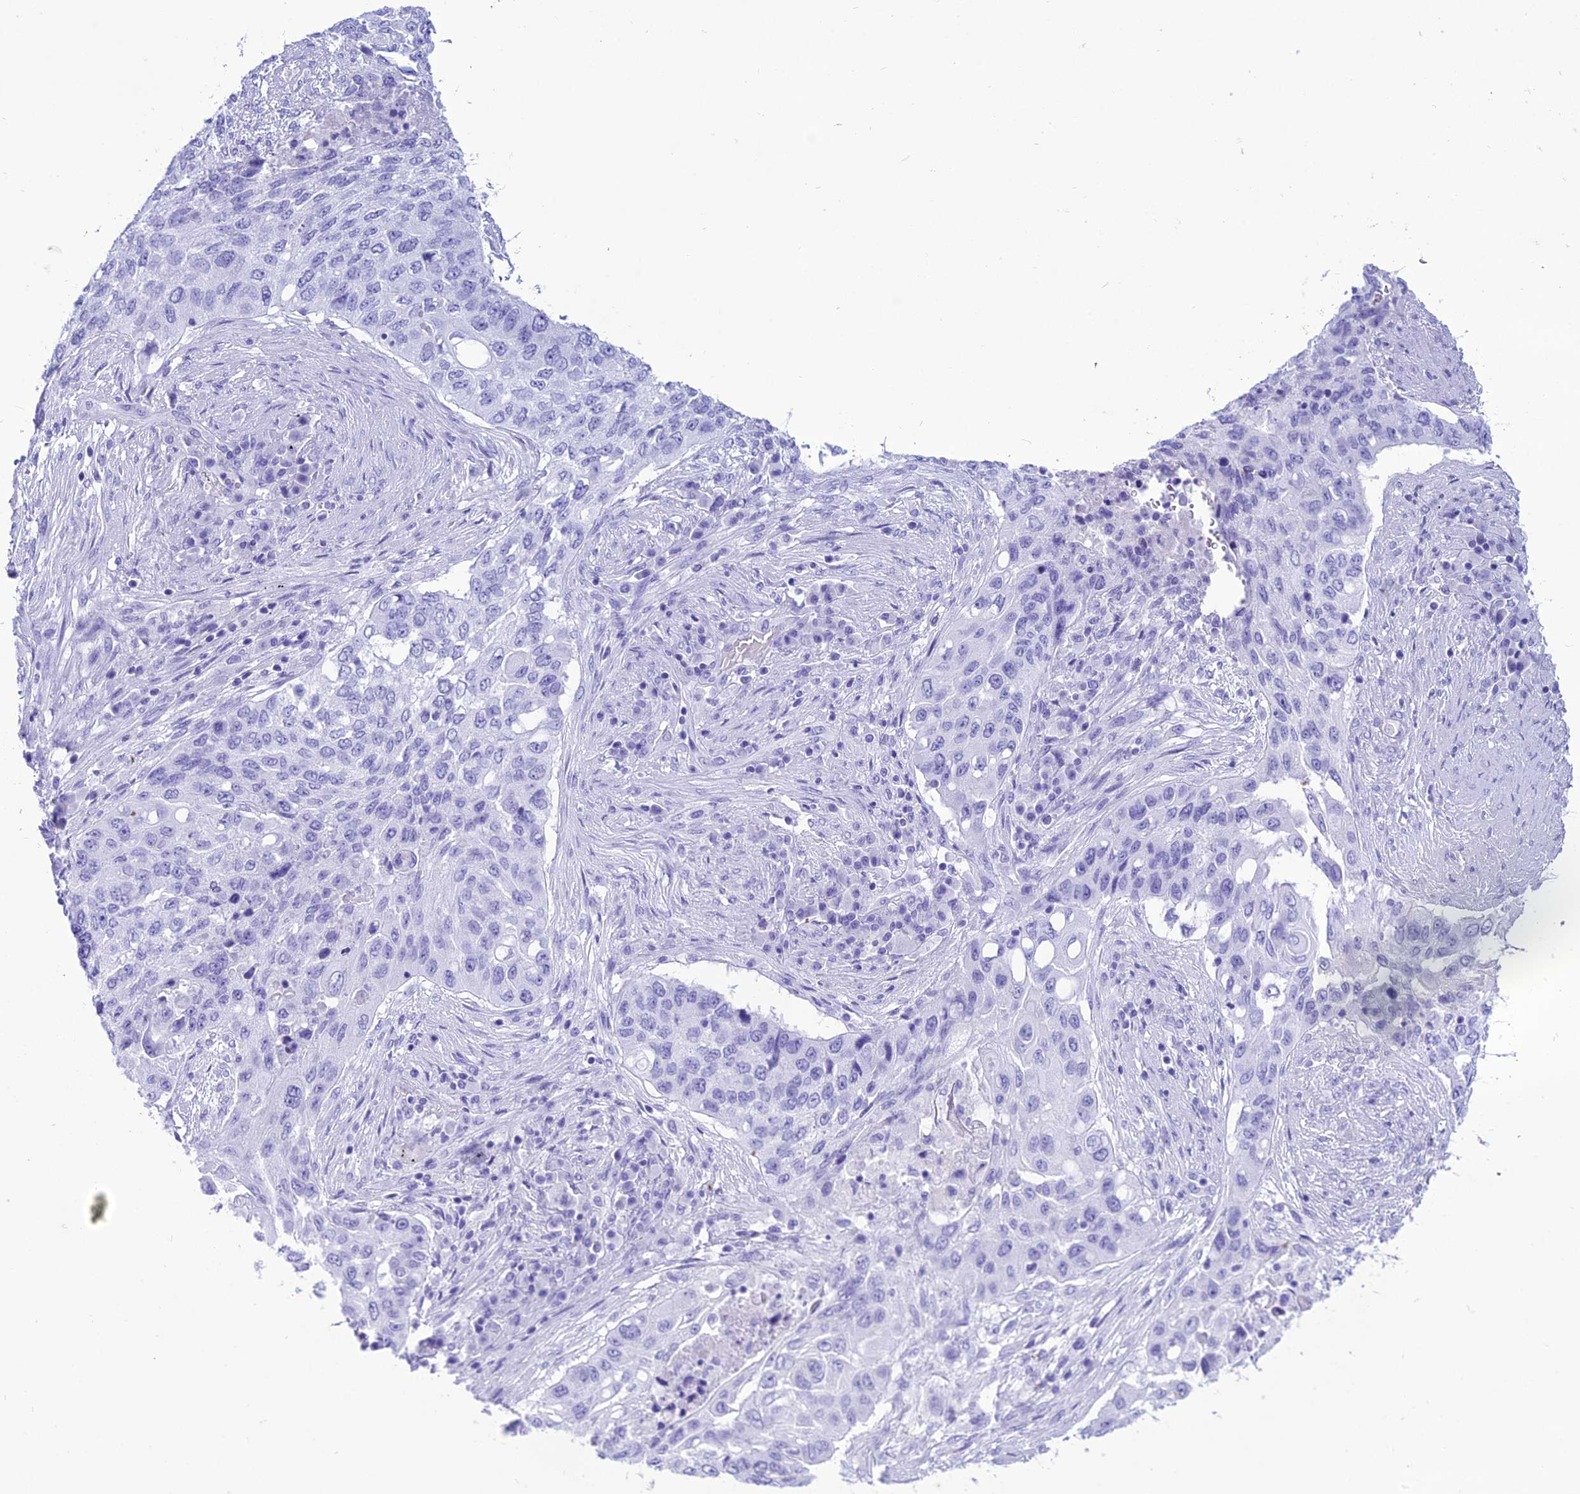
{"staining": {"intensity": "negative", "quantity": "none", "location": "none"}, "tissue": "lung cancer", "cell_type": "Tumor cells", "image_type": "cancer", "snomed": [{"axis": "morphology", "description": "Squamous cell carcinoma, NOS"}, {"axis": "topography", "description": "Lung"}], "caption": "Immunohistochemical staining of lung cancer demonstrates no significant staining in tumor cells. The staining is performed using DAB (3,3'-diaminobenzidine) brown chromogen with nuclei counter-stained in using hematoxylin.", "gene": "PNMA5", "patient": {"sex": "female", "age": 63}}